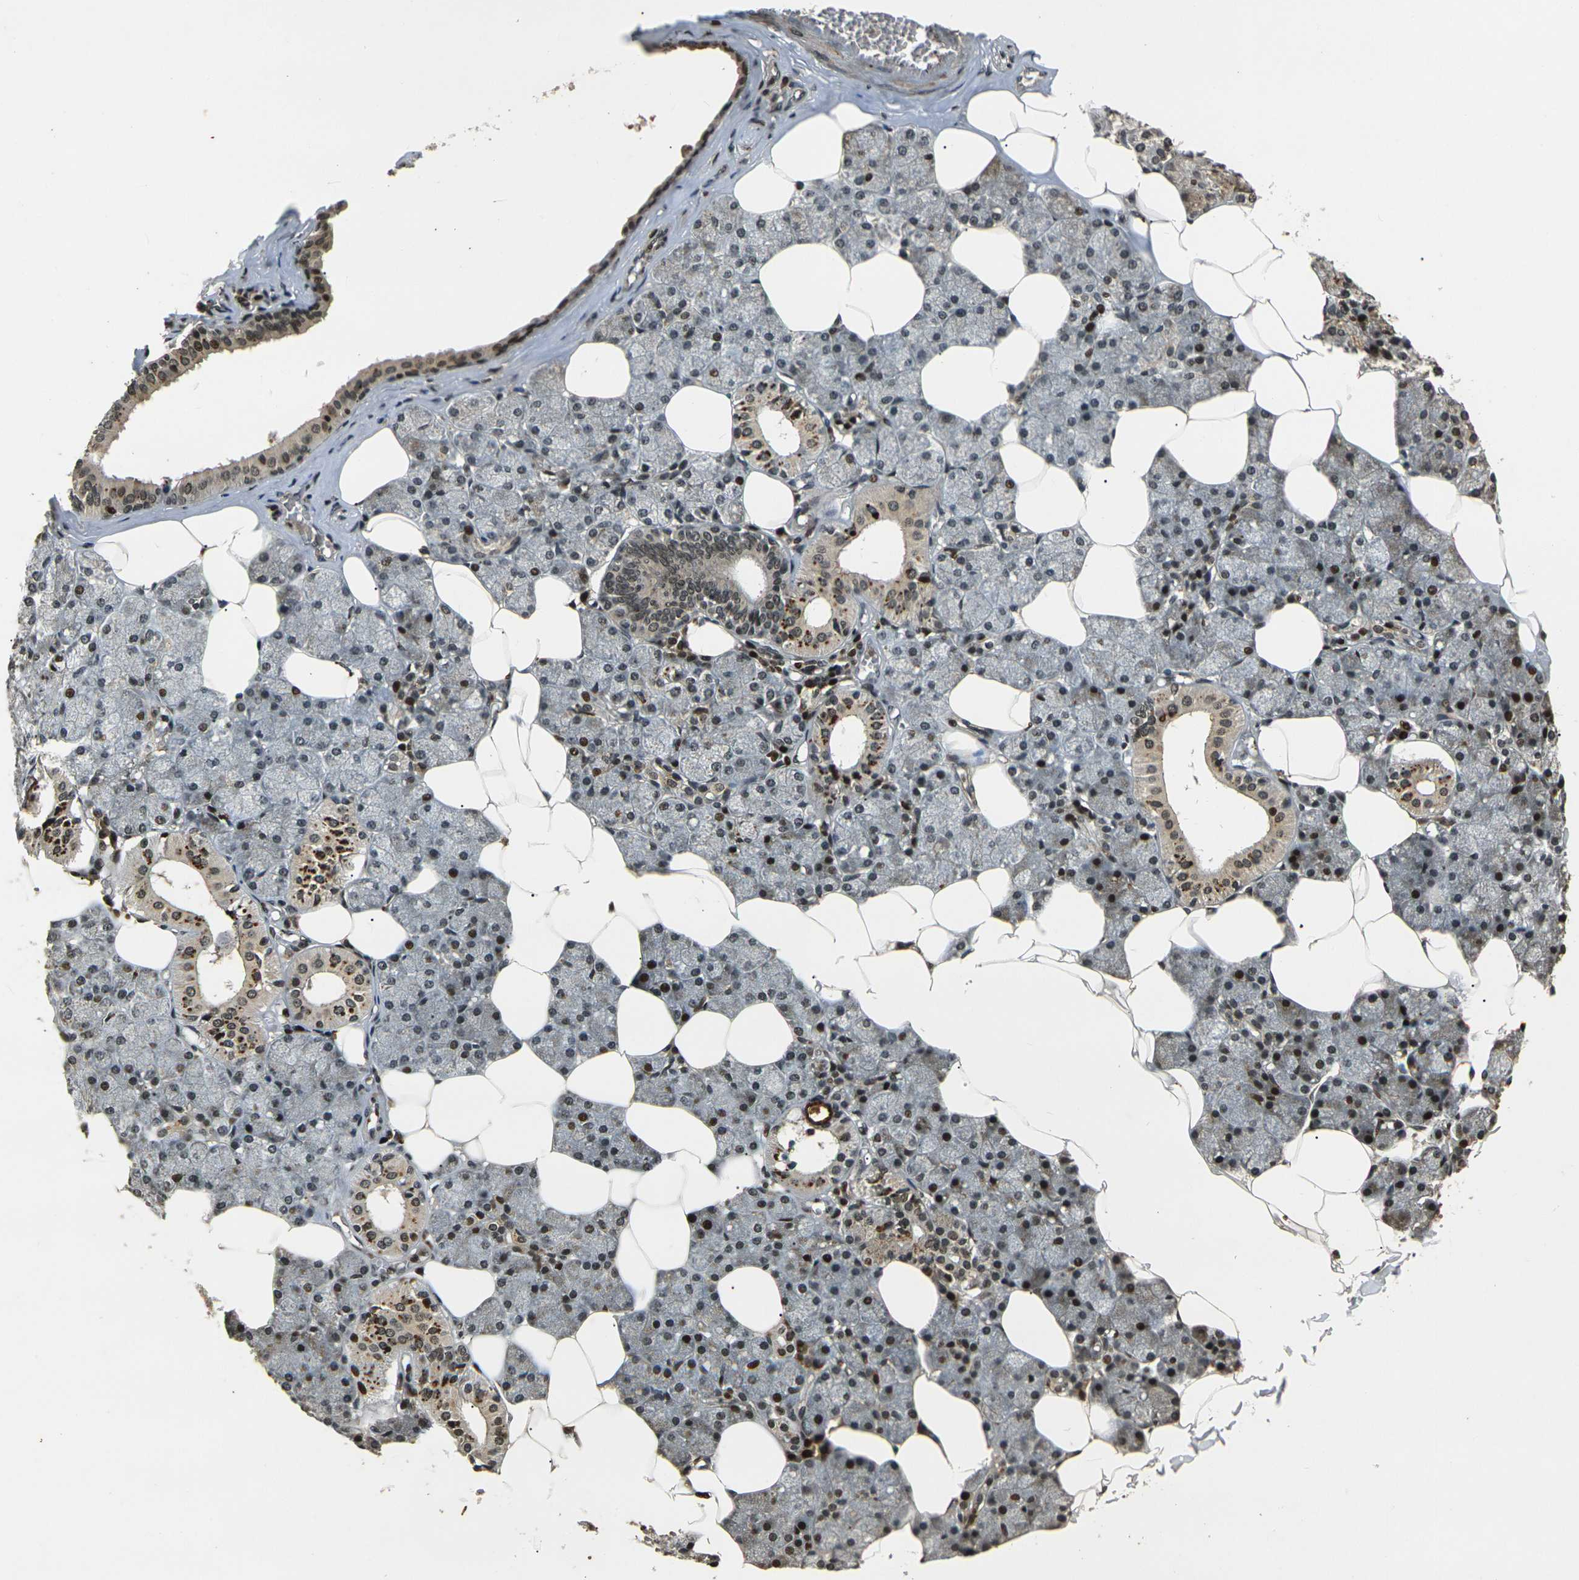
{"staining": {"intensity": "strong", "quantity": ">75%", "location": "cytoplasmic/membranous,nuclear"}, "tissue": "salivary gland", "cell_type": "Glandular cells", "image_type": "normal", "snomed": [{"axis": "morphology", "description": "Normal tissue, NOS"}, {"axis": "topography", "description": "Salivary gland"}], "caption": "Immunohistochemistry (IHC) micrograph of benign salivary gland stained for a protein (brown), which reveals high levels of strong cytoplasmic/membranous,nuclear staining in about >75% of glandular cells.", "gene": "ACTL6A", "patient": {"sex": "male", "age": 62}}